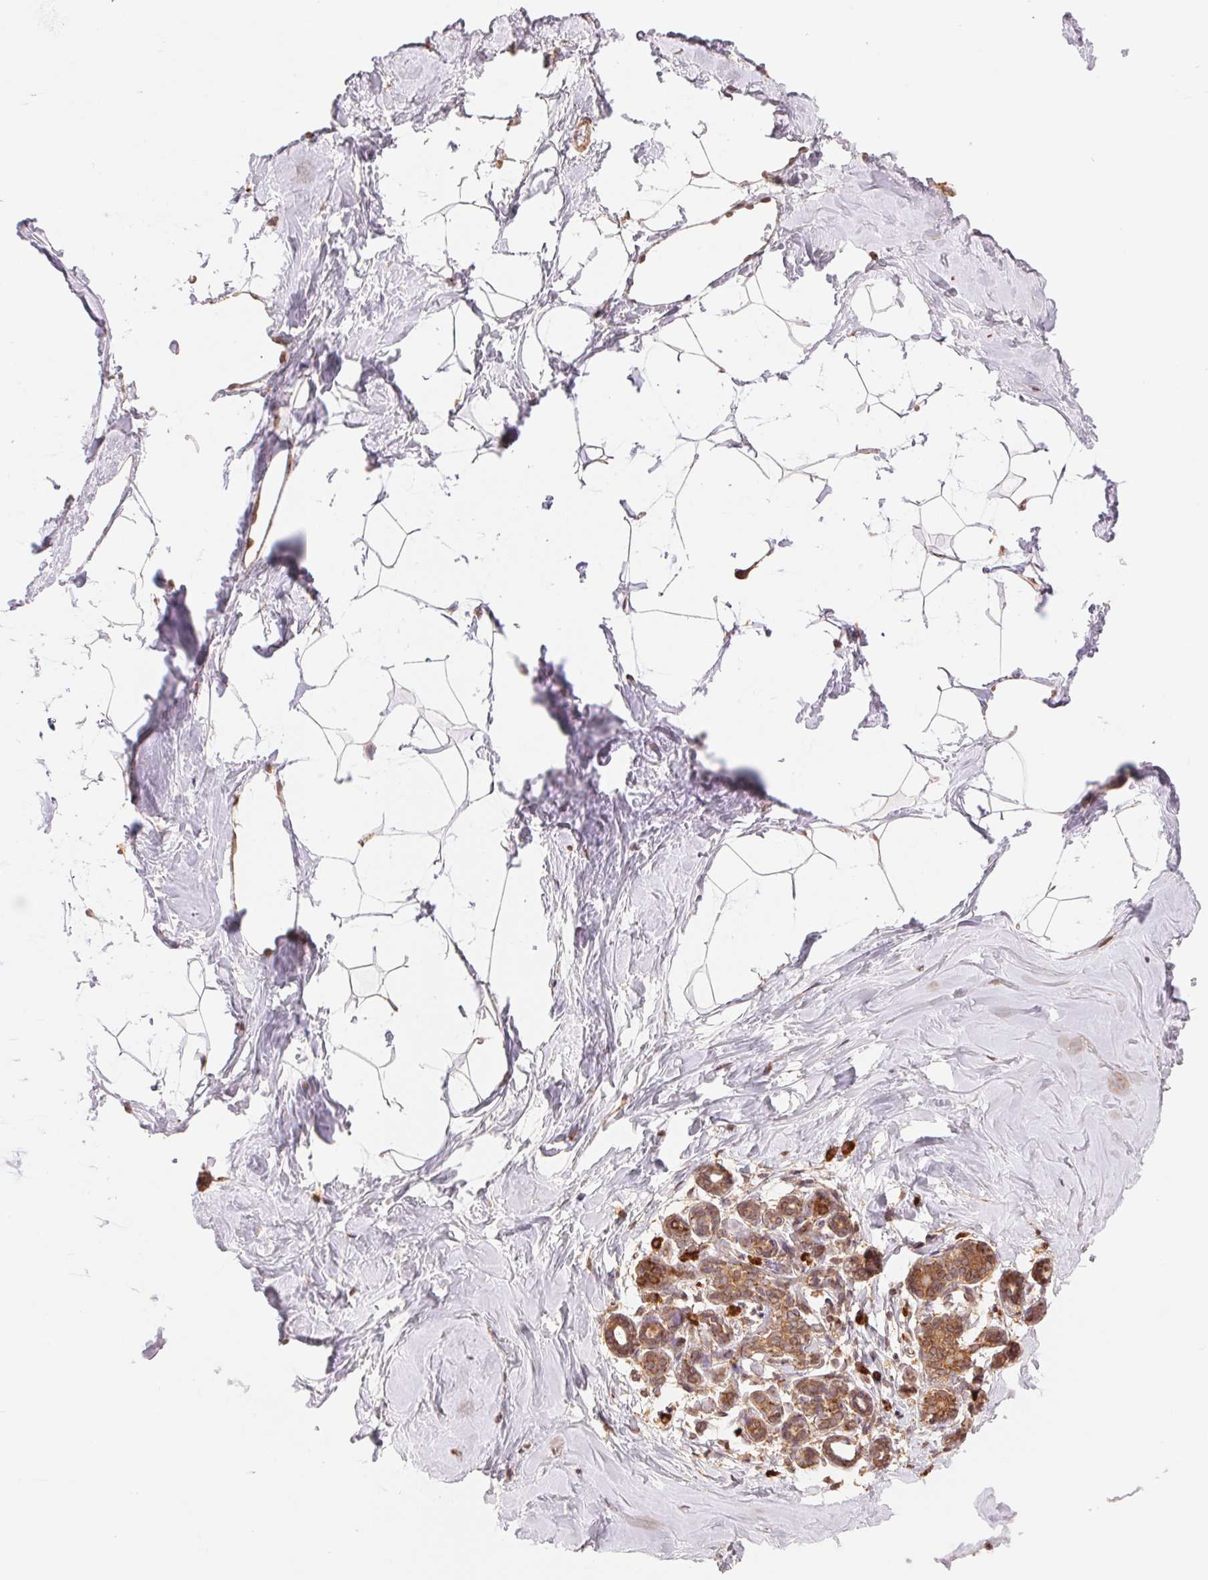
{"staining": {"intensity": "moderate", "quantity": ">75%", "location": "cytoplasmic/membranous"}, "tissue": "breast", "cell_type": "Adipocytes", "image_type": "normal", "snomed": [{"axis": "morphology", "description": "Normal tissue, NOS"}, {"axis": "topography", "description": "Breast"}], "caption": "Benign breast shows moderate cytoplasmic/membranous staining in approximately >75% of adipocytes, visualized by immunohistochemistry.", "gene": "RPN1", "patient": {"sex": "female", "age": 32}}